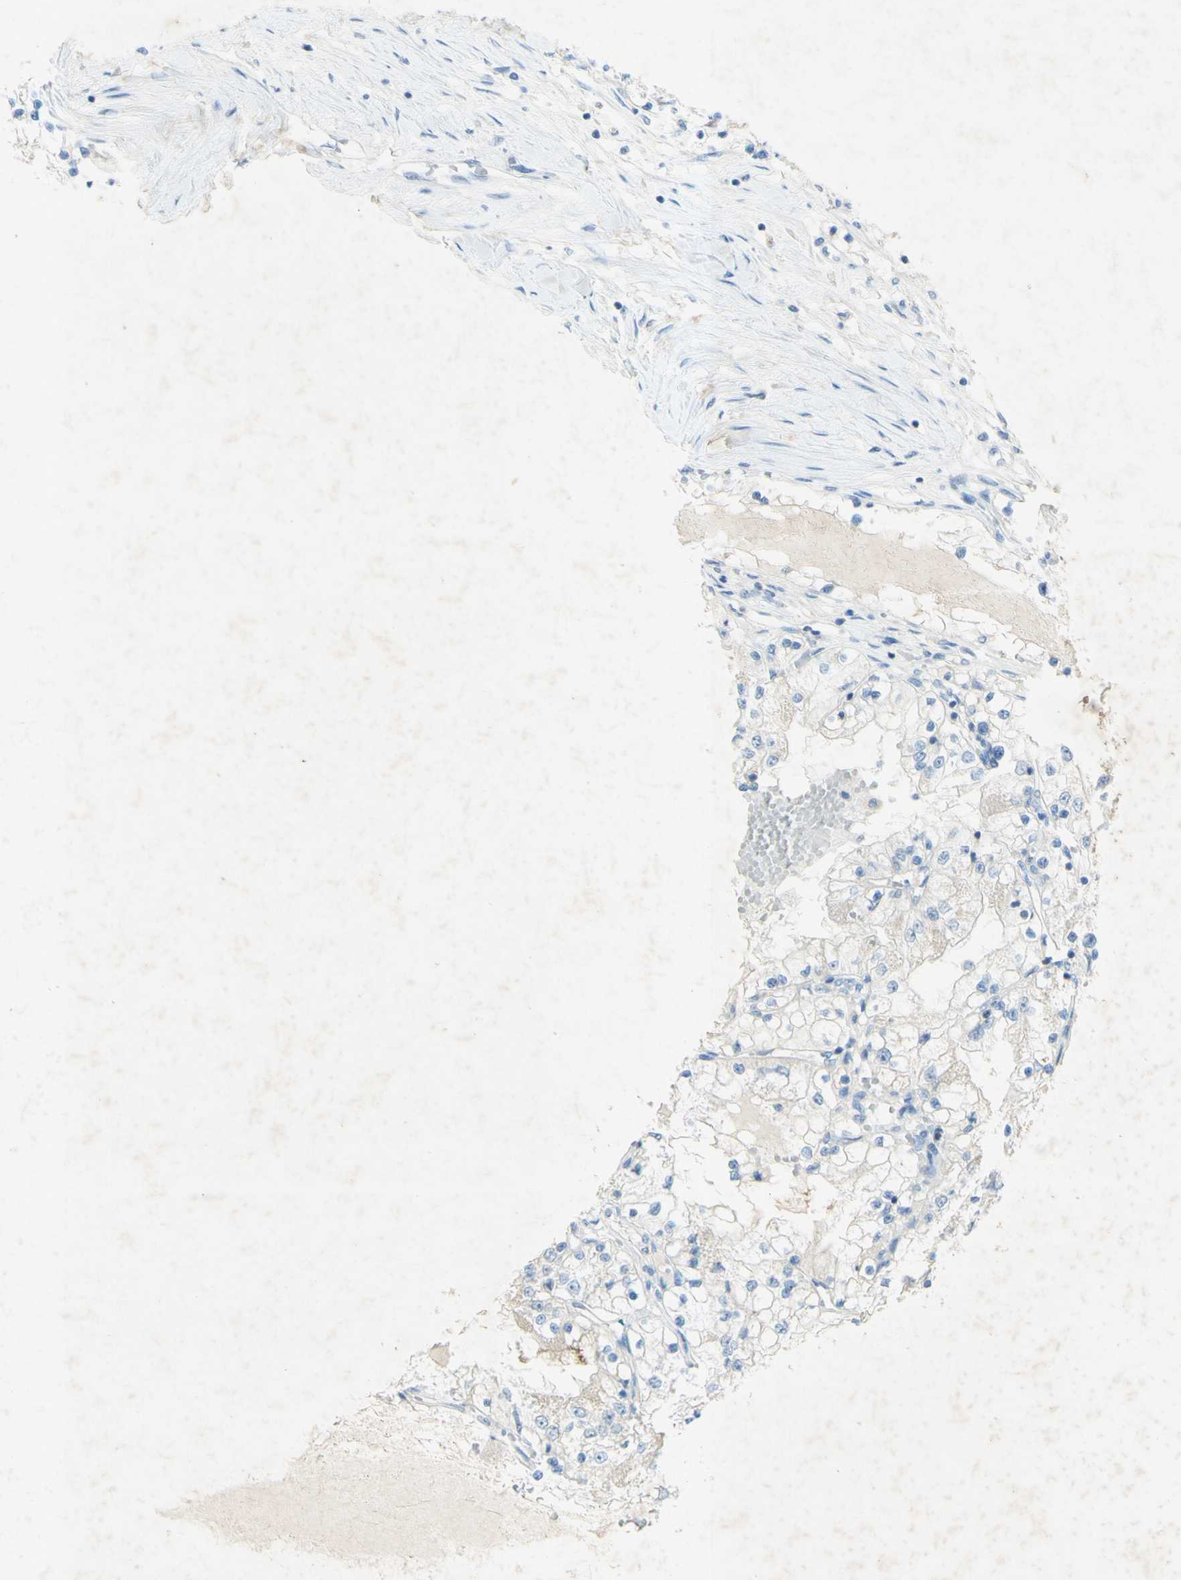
{"staining": {"intensity": "weak", "quantity": ">75%", "location": "cytoplasmic/membranous"}, "tissue": "renal cancer", "cell_type": "Tumor cells", "image_type": "cancer", "snomed": [{"axis": "morphology", "description": "Adenocarcinoma, NOS"}, {"axis": "topography", "description": "Kidney"}], "caption": "Weak cytoplasmic/membranous staining is appreciated in about >75% of tumor cells in renal cancer (adenocarcinoma).", "gene": "GDF15", "patient": {"sex": "male", "age": 68}}